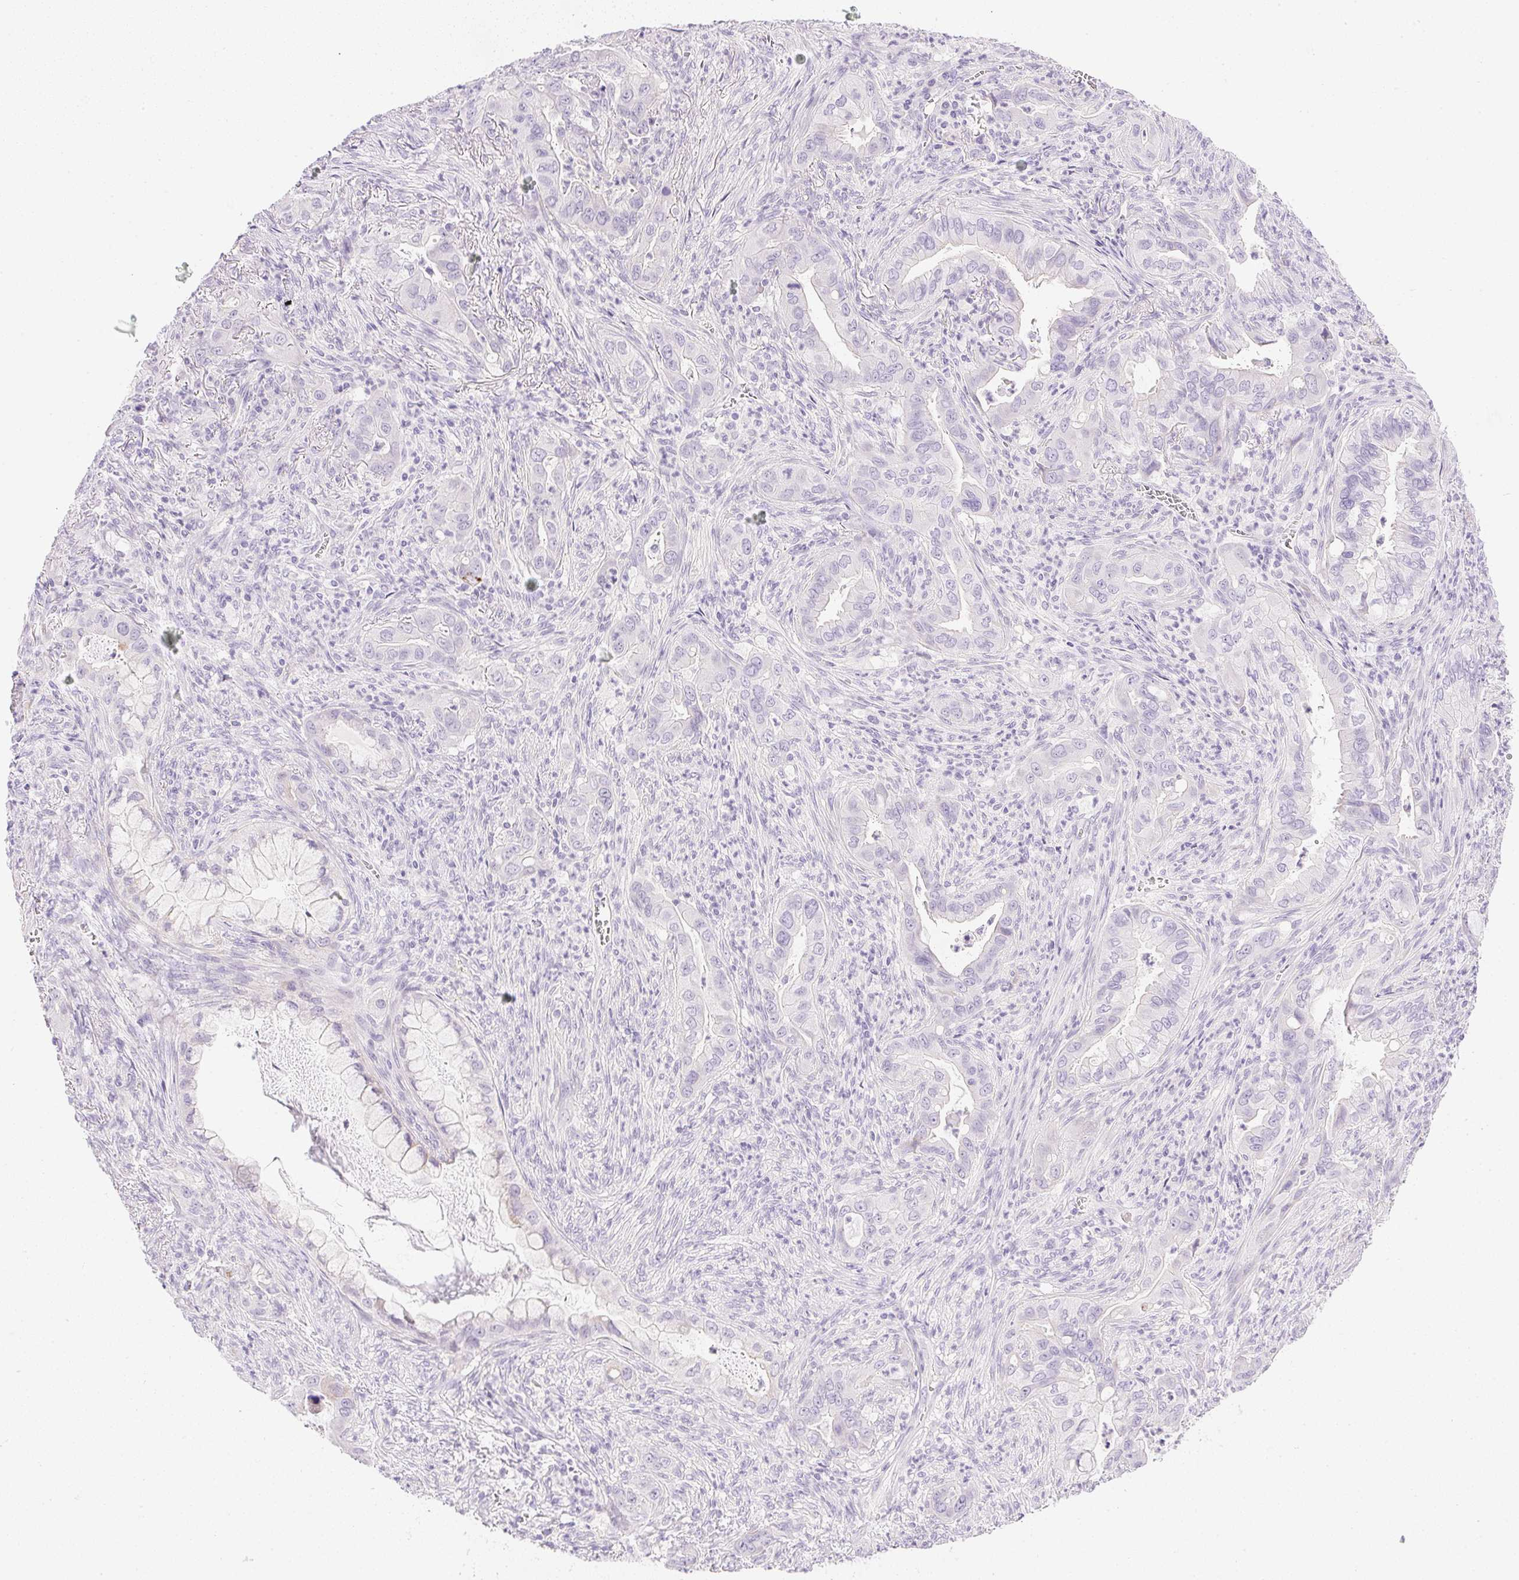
{"staining": {"intensity": "negative", "quantity": "none", "location": "none"}, "tissue": "lung cancer", "cell_type": "Tumor cells", "image_type": "cancer", "snomed": [{"axis": "morphology", "description": "Adenocarcinoma, NOS"}, {"axis": "topography", "description": "Lung"}], "caption": "IHC of lung cancer (adenocarcinoma) reveals no positivity in tumor cells. (Immunohistochemistry, brightfield microscopy, high magnification).", "gene": "CTRL", "patient": {"sex": "male", "age": 65}}